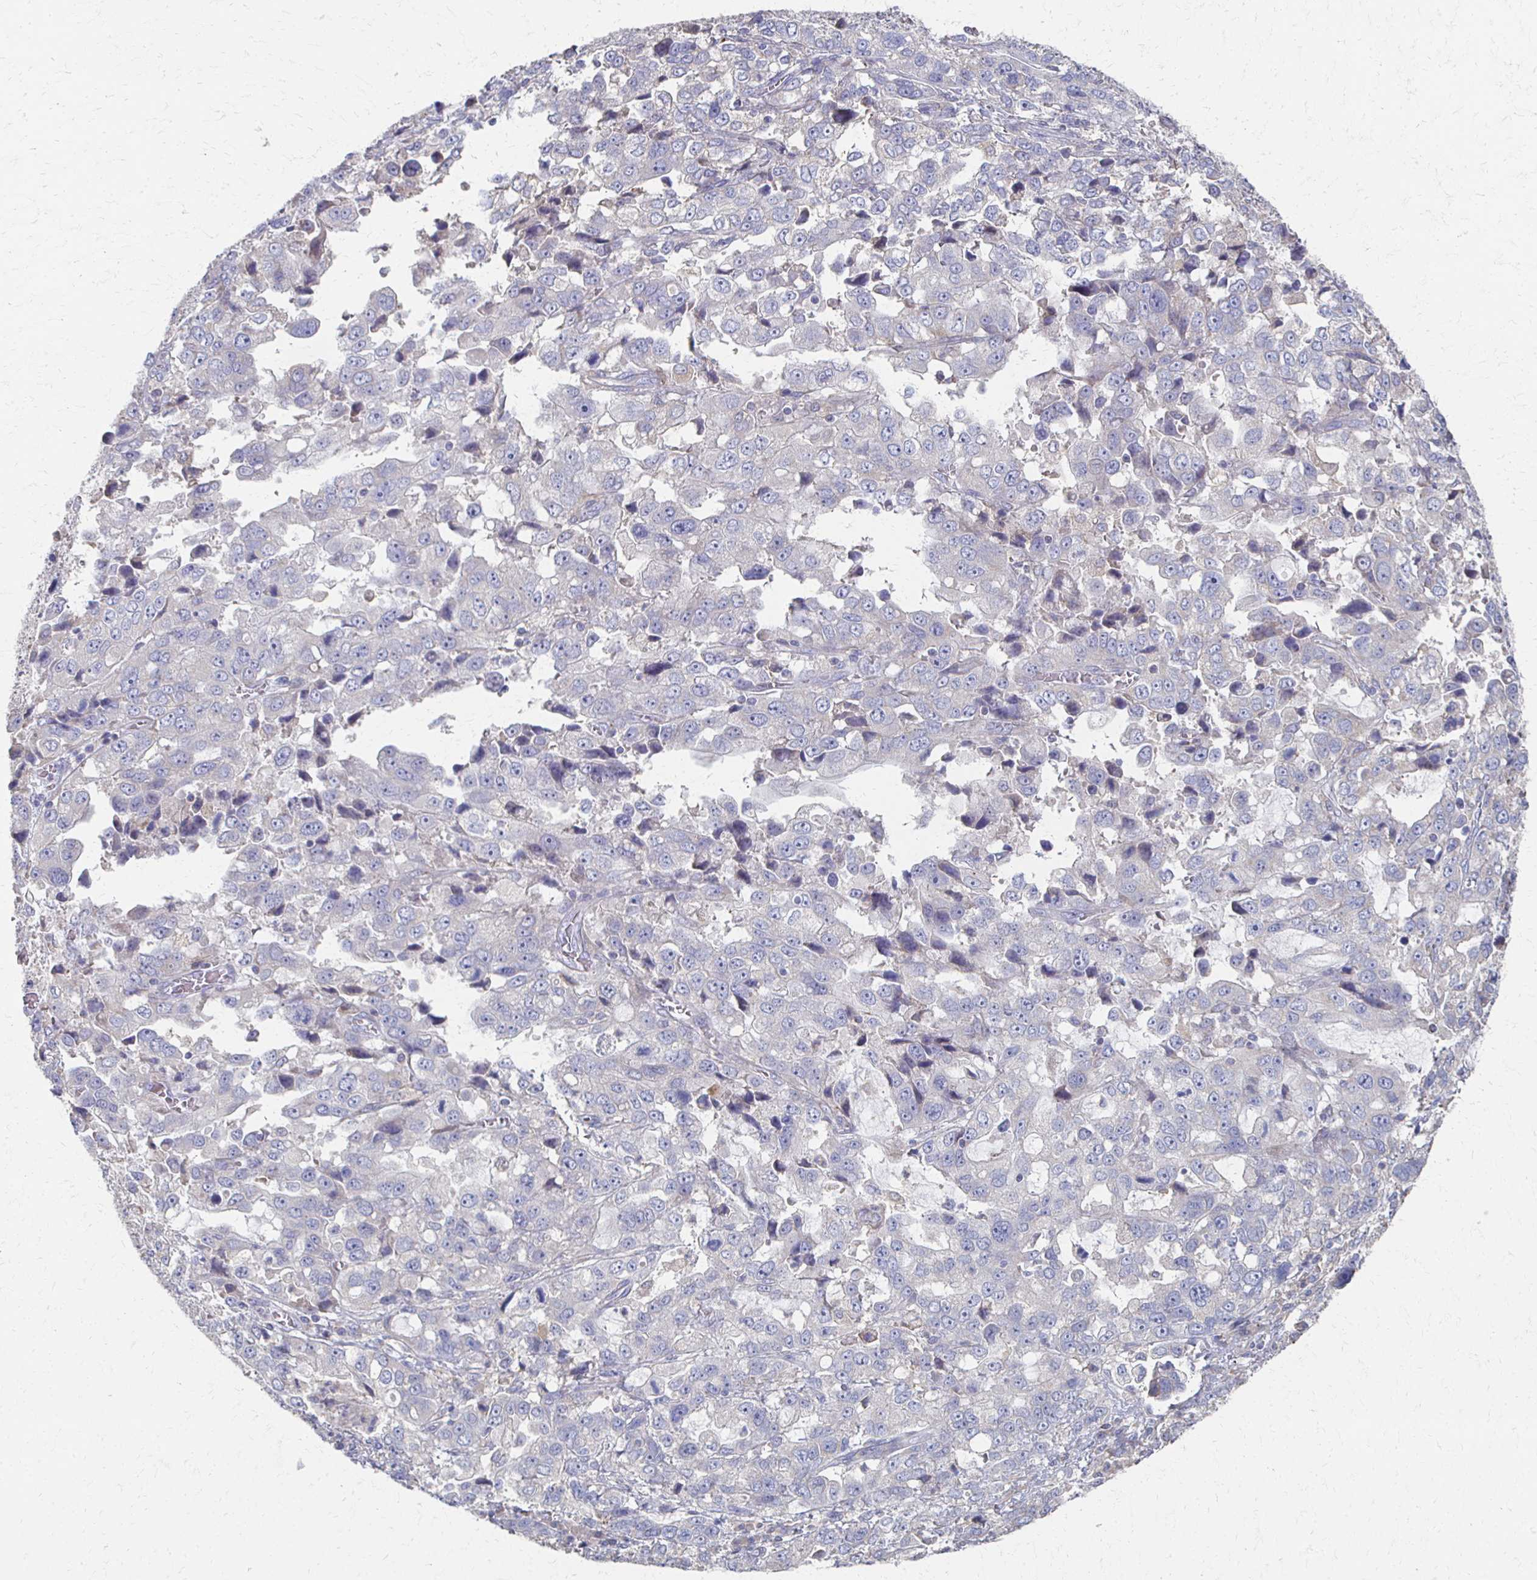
{"staining": {"intensity": "negative", "quantity": "none", "location": "none"}, "tissue": "stomach cancer", "cell_type": "Tumor cells", "image_type": "cancer", "snomed": [{"axis": "morphology", "description": "Adenocarcinoma, NOS"}, {"axis": "topography", "description": "Stomach, upper"}], "caption": "Immunohistochemistry of human stomach cancer exhibits no staining in tumor cells.", "gene": "CX3CR1", "patient": {"sex": "female", "age": 81}}